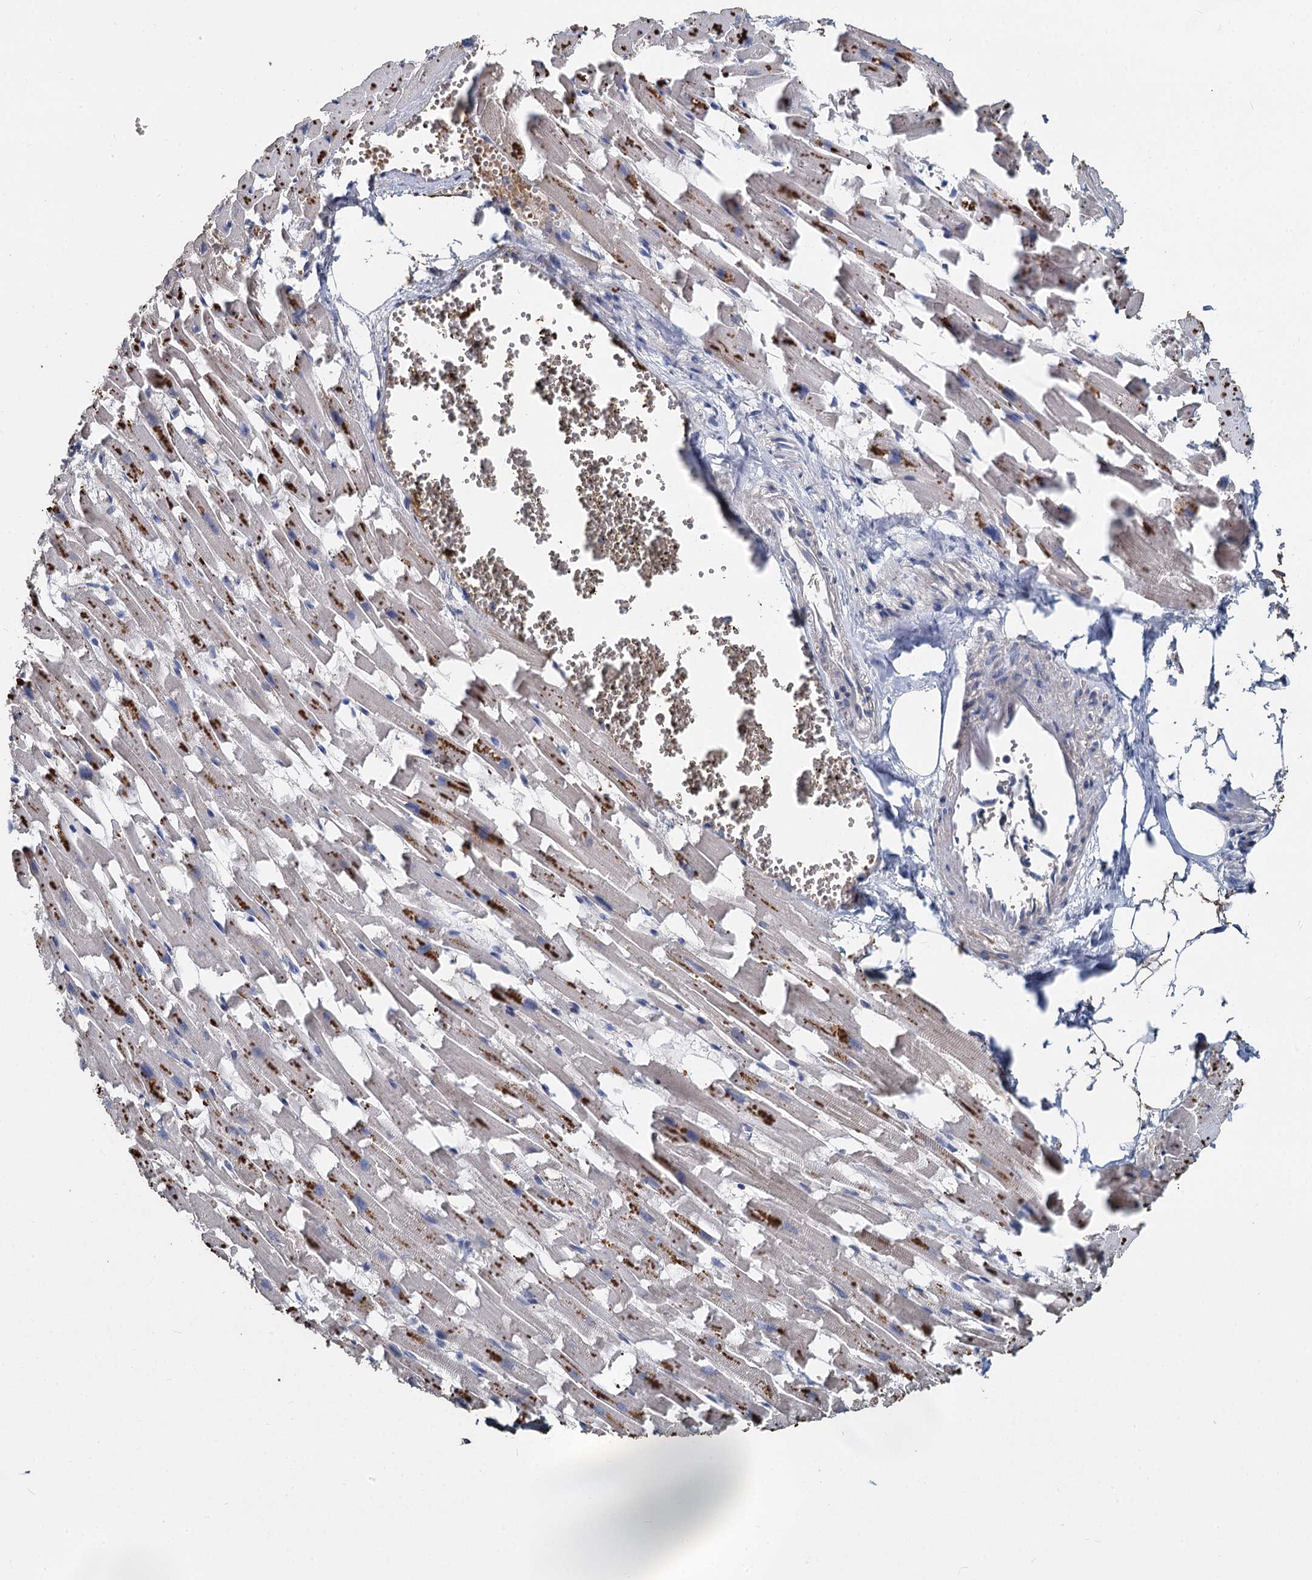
{"staining": {"intensity": "moderate", "quantity": "25%-75%", "location": "cytoplasmic/membranous"}, "tissue": "heart muscle", "cell_type": "Cardiomyocytes", "image_type": "normal", "snomed": [{"axis": "morphology", "description": "Normal tissue, NOS"}, {"axis": "topography", "description": "Heart"}], "caption": "Immunohistochemical staining of normal human heart muscle shows medium levels of moderate cytoplasmic/membranous positivity in approximately 25%-75% of cardiomyocytes.", "gene": "TCTN2", "patient": {"sex": "female", "age": 64}}